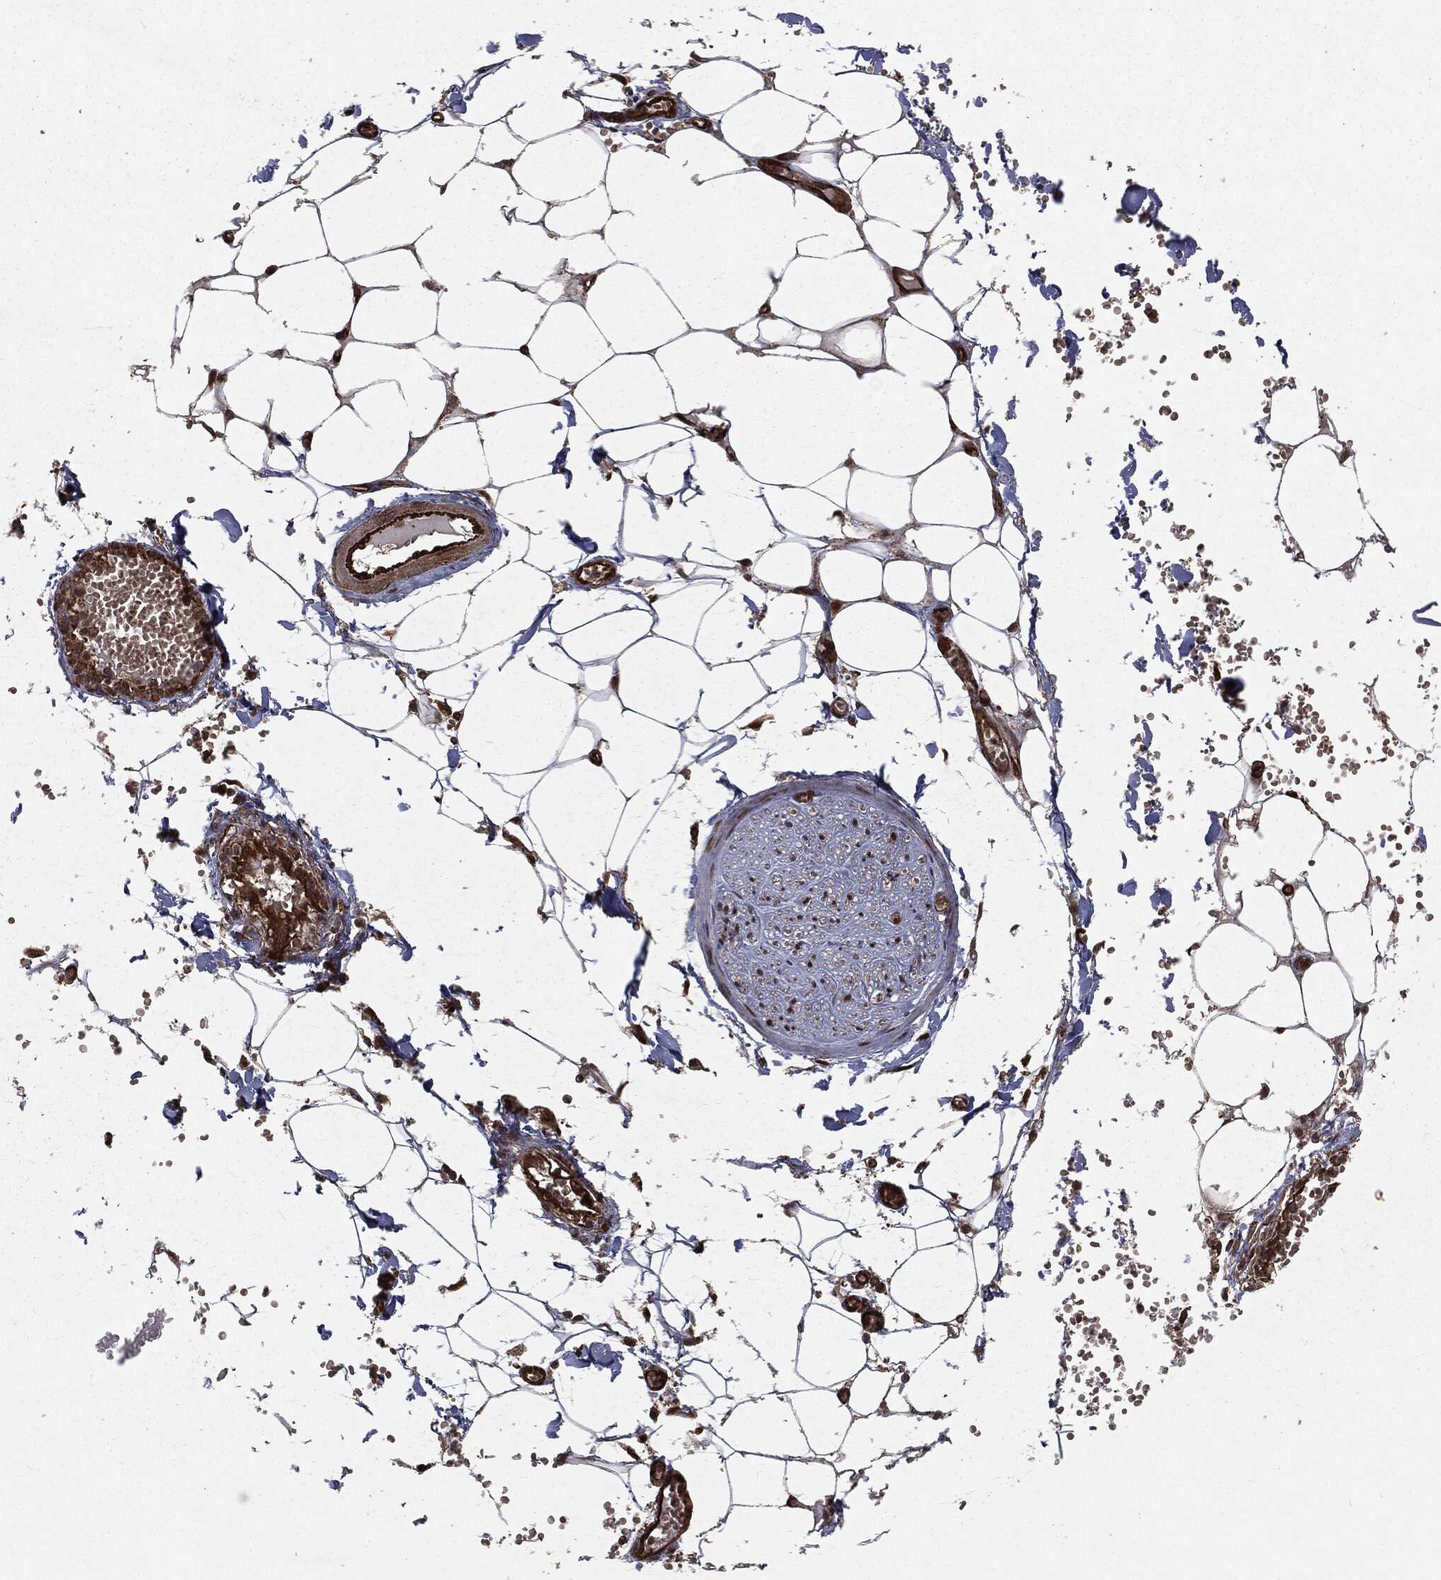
{"staining": {"intensity": "strong", "quantity": ">75%", "location": "nuclear"}, "tissue": "adipose tissue", "cell_type": "Adipocytes", "image_type": "normal", "snomed": [{"axis": "morphology", "description": "Normal tissue, NOS"}, {"axis": "morphology", "description": "Squamous cell carcinoma, NOS"}, {"axis": "topography", "description": "Cartilage tissue"}, {"axis": "topography", "description": "Lung"}], "caption": "Protein expression analysis of normal adipose tissue shows strong nuclear staining in about >75% of adipocytes. Using DAB (brown) and hematoxylin (blue) stains, captured at high magnification using brightfield microscopy.", "gene": "RANBP9", "patient": {"sex": "male", "age": 66}}